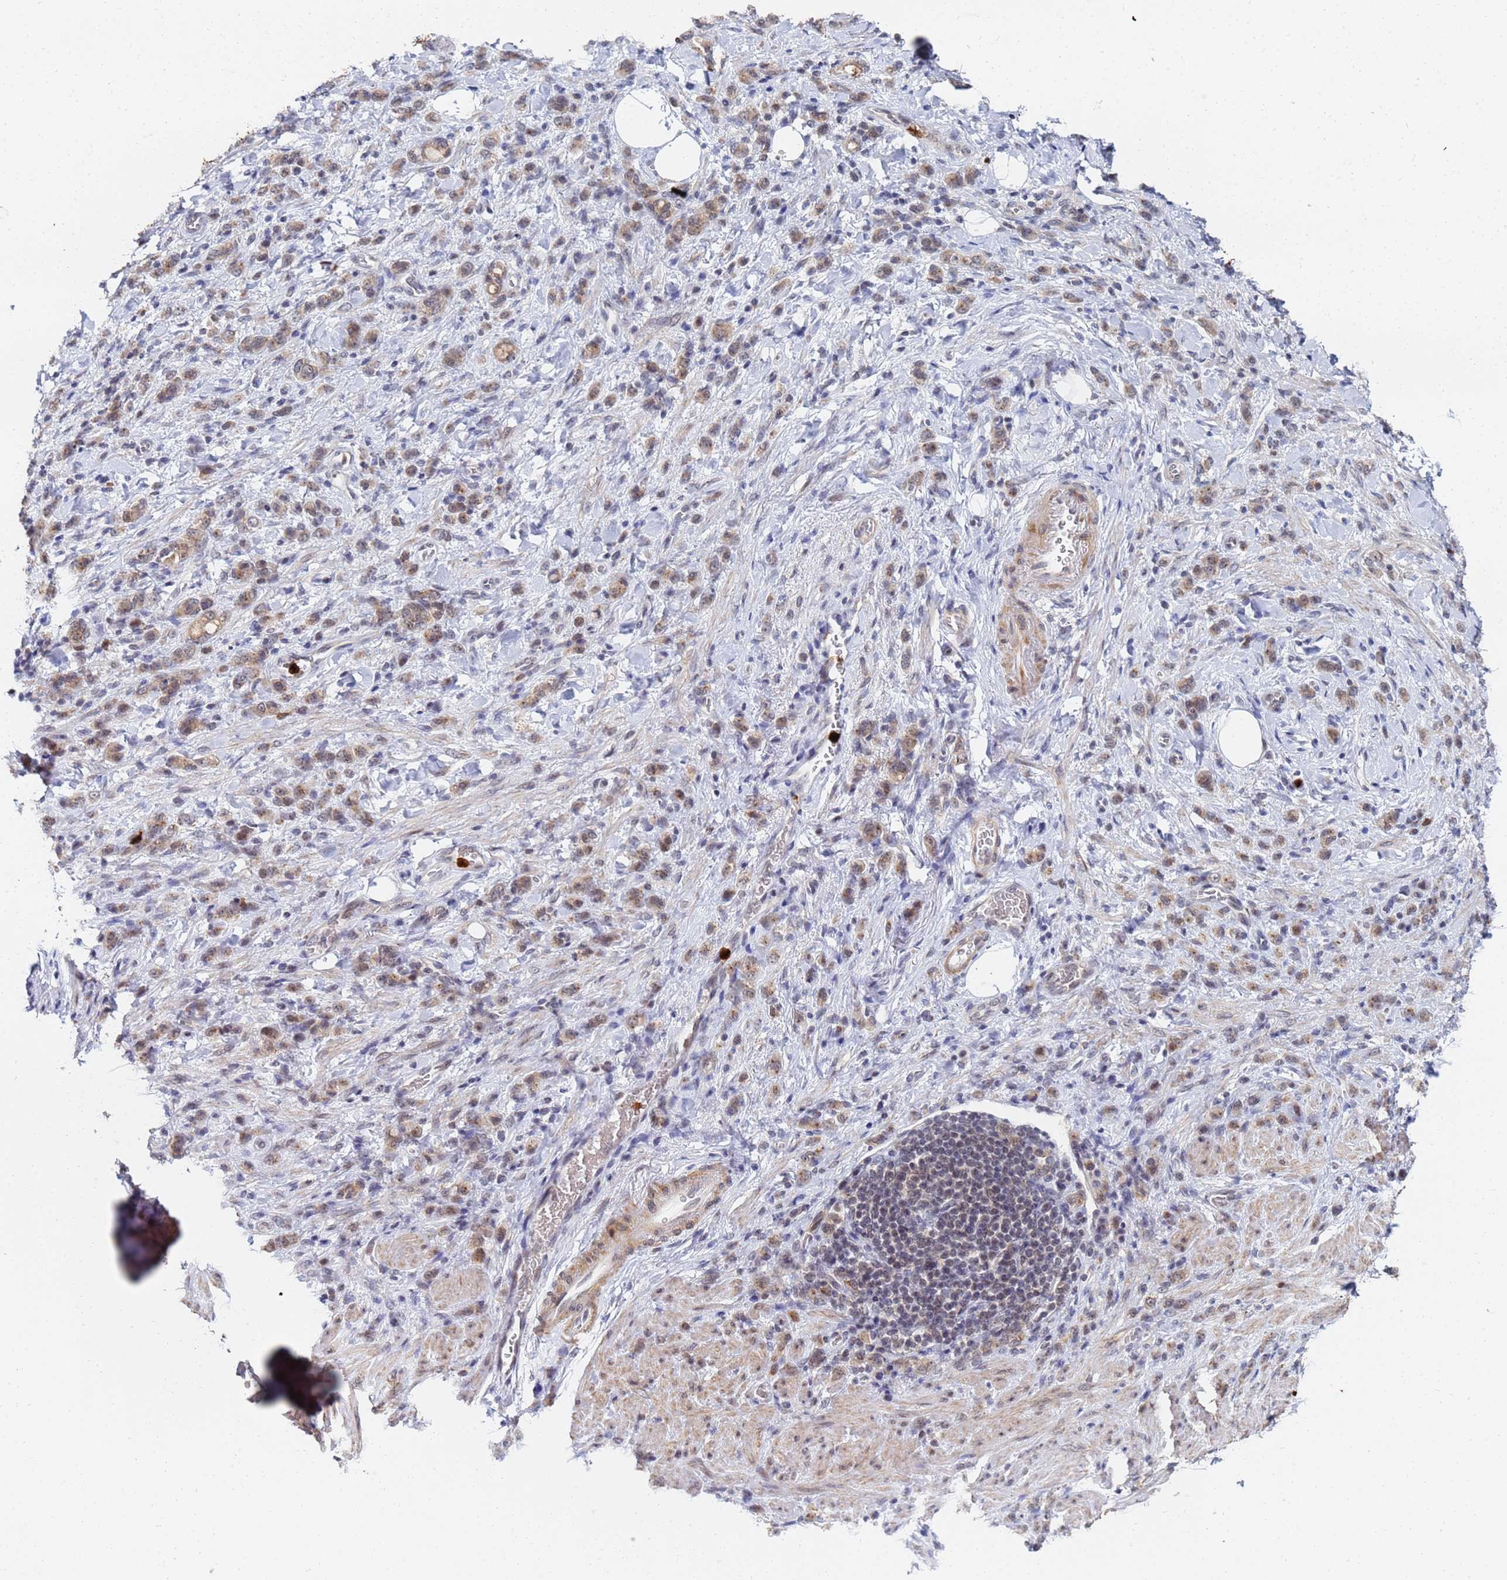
{"staining": {"intensity": "moderate", "quantity": ">75%", "location": "cytoplasmic/membranous"}, "tissue": "stomach cancer", "cell_type": "Tumor cells", "image_type": "cancer", "snomed": [{"axis": "morphology", "description": "Adenocarcinoma, NOS"}, {"axis": "topography", "description": "Stomach"}], "caption": "The photomicrograph shows a brown stain indicating the presence of a protein in the cytoplasmic/membranous of tumor cells in adenocarcinoma (stomach).", "gene": "MTCL1", "patient": {"sex": "male", "age": 77}}